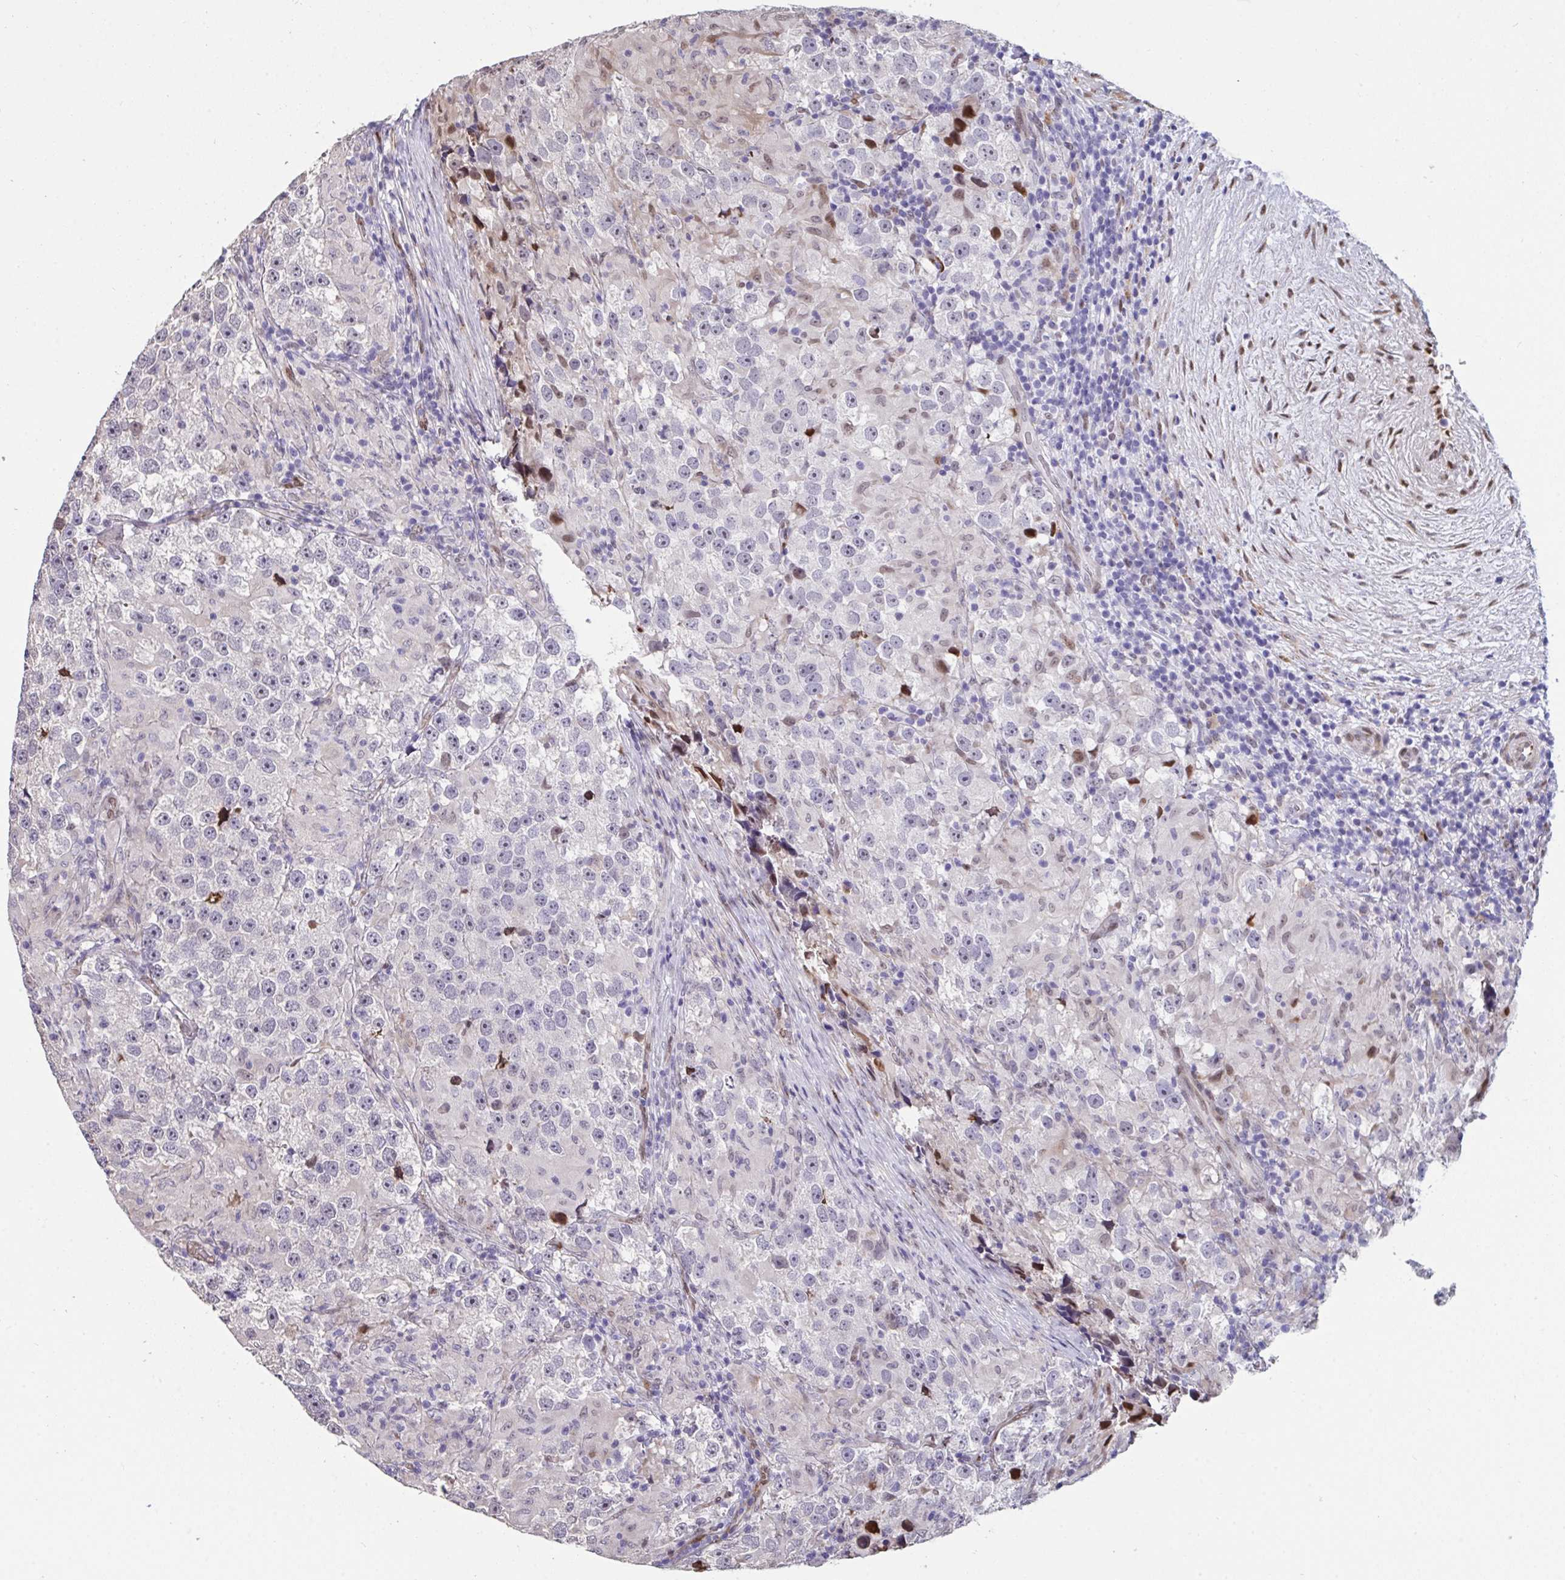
{"staining": {"intensity": "weak", "quantity": "<25%", "location": "nuclear"}, "tissue": "testis cancer", "cell_type": "Tumor cells", "image_type": "cancer", "snomed": [{"axis": "morphology", "description": "Seminoma, NOS"}, {"axis": "topography", "description": "Testis"}], "caption": "Micrograph shows no protein positivity in tumor cells of testis cancer (seminoma) tissue.", "gene": "PELI2", "patient": {"sex": "male", "age": 46}}